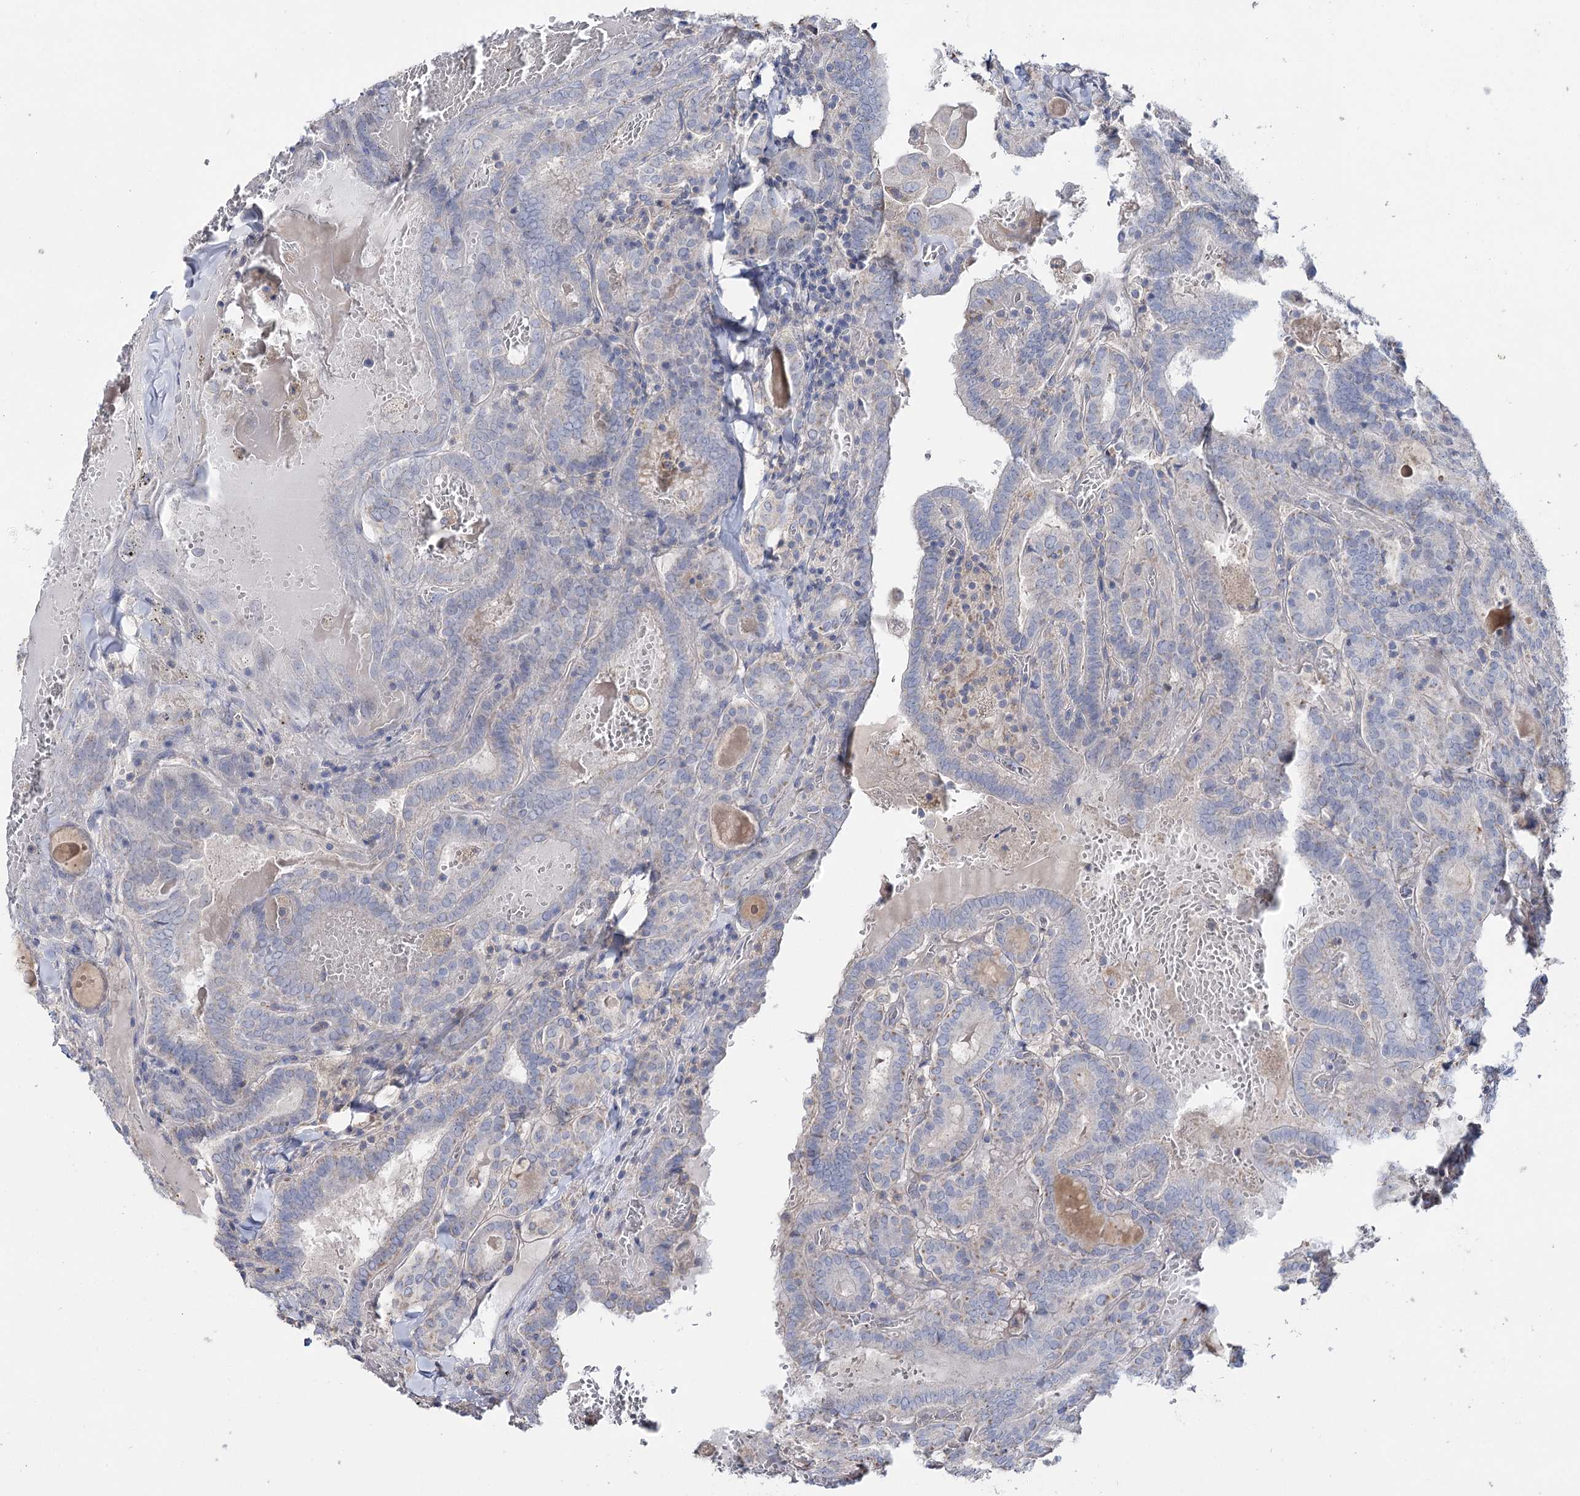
{"staining": {"intensity": "negative", "quantity": "none", "location": "none"}, "tissue": "thyroid cancer", "cell_type": "Tumor cells", "image_type": "cancer", "snomed": [{"axis": "morphology", "description": "Papillary adenocarcinoma, NOS"}, {"axis": "topography", "description": "Thyroid gland"}], "caption": "IHC photomicrograph of human thyroid cancer stained for a protein (brown), which shows no positivity in tumor cells.", "gene": "TMEM187", "patient": {"sex": "female", "age": 72}}